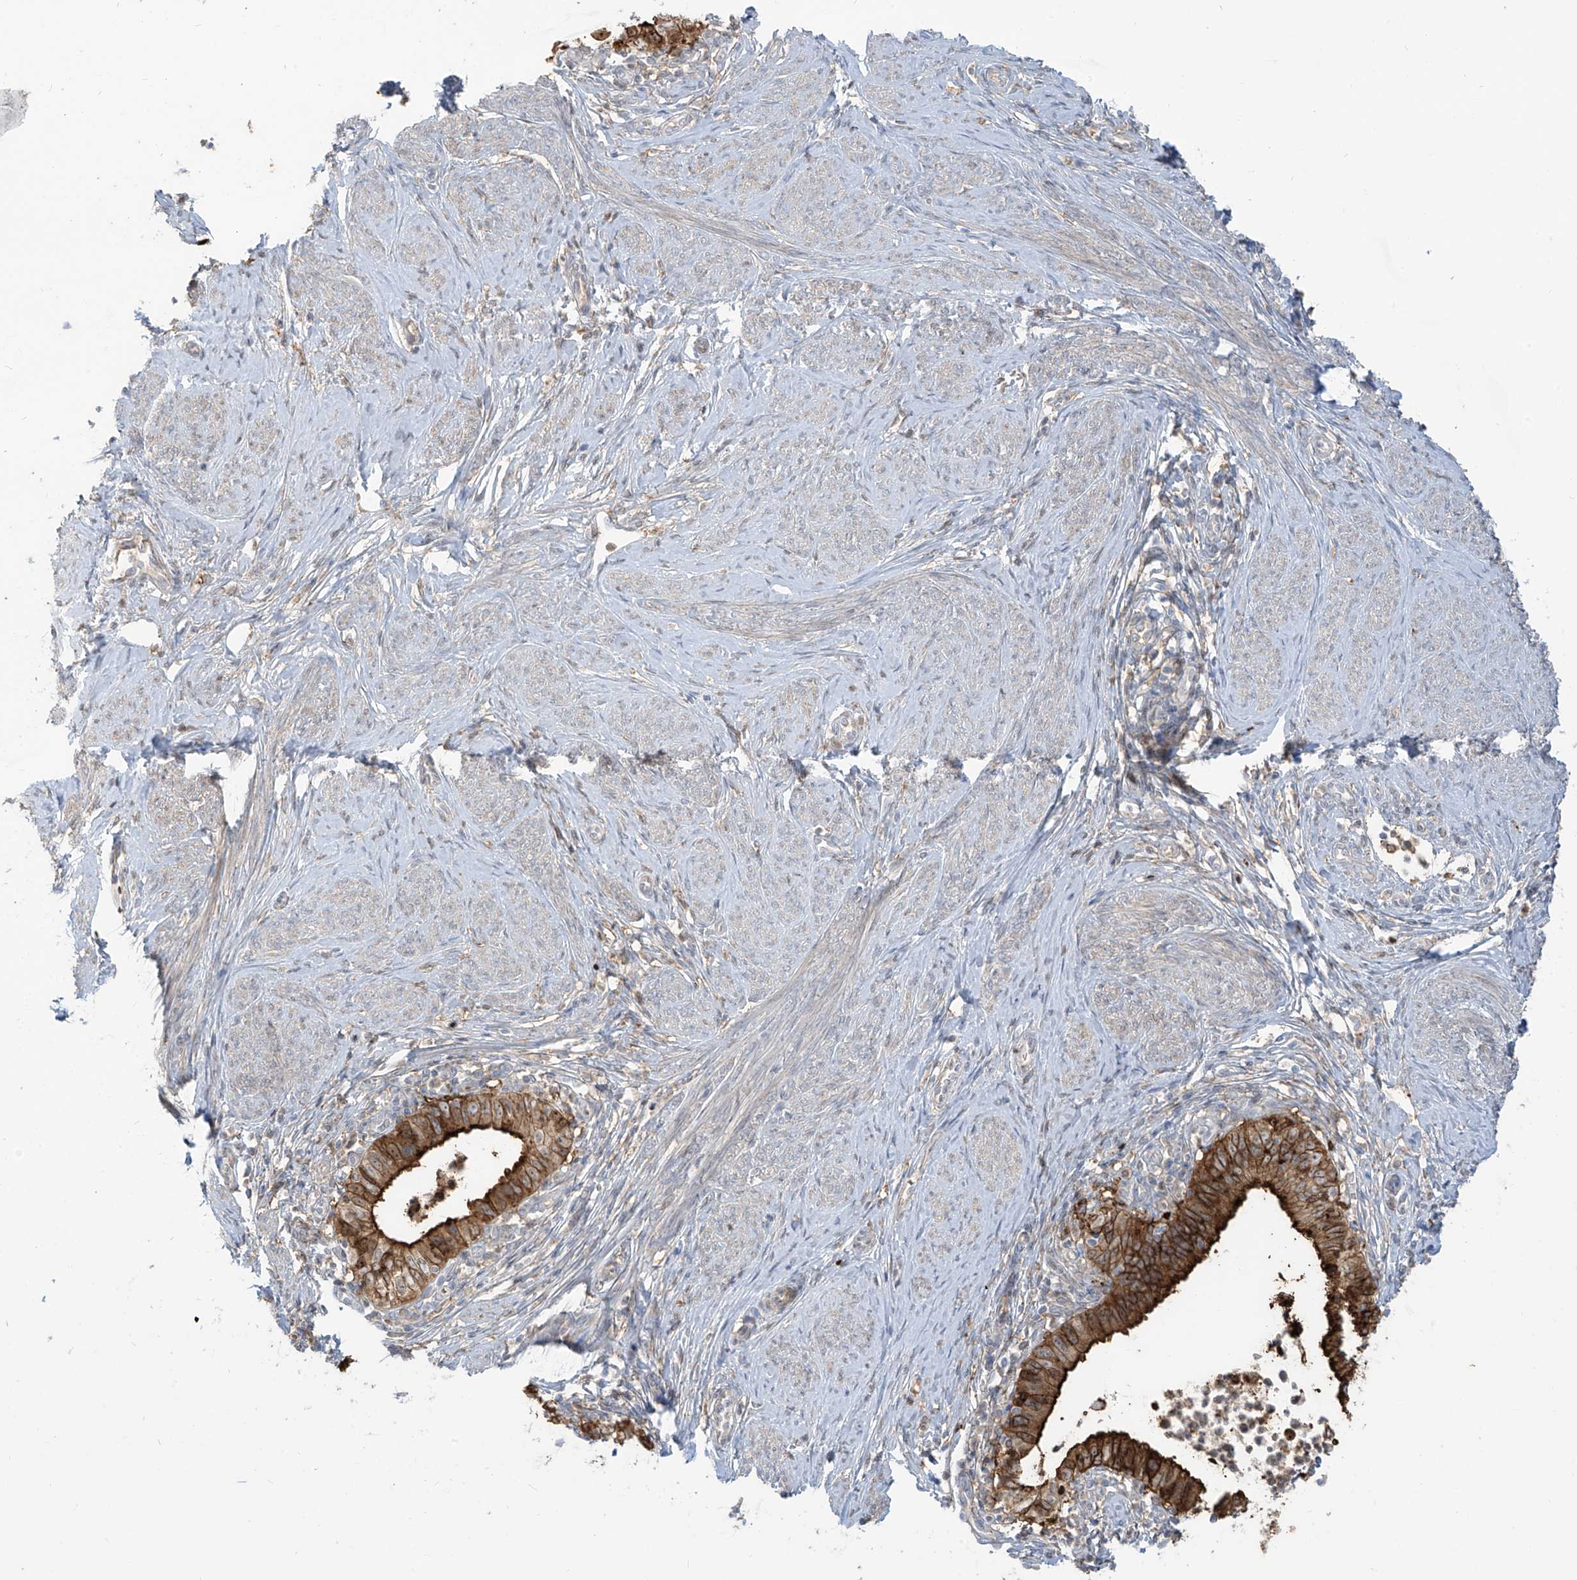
{"staining": {"intensity": "strong", "quantity": ">75%", "location": "cytoplasmic/membranous"}, "tissue": "cervical cancer", "cell_type": "Tumor cells", "image_type": "cancer", "snomed": [{"axis": "morphology", "description": "Adenocarcinoma, NOS"}, {"axis": "topography", "description": "Cervix"}], "caption": "Cervical cancer (adenocarcinoma) stained with immunohistochemistry reveals strong cytoplasmic/membranous staining in about >75% of tumor cells.", "gene": "ZGRF1", "patient": {"sex": "female", "age": 36}}